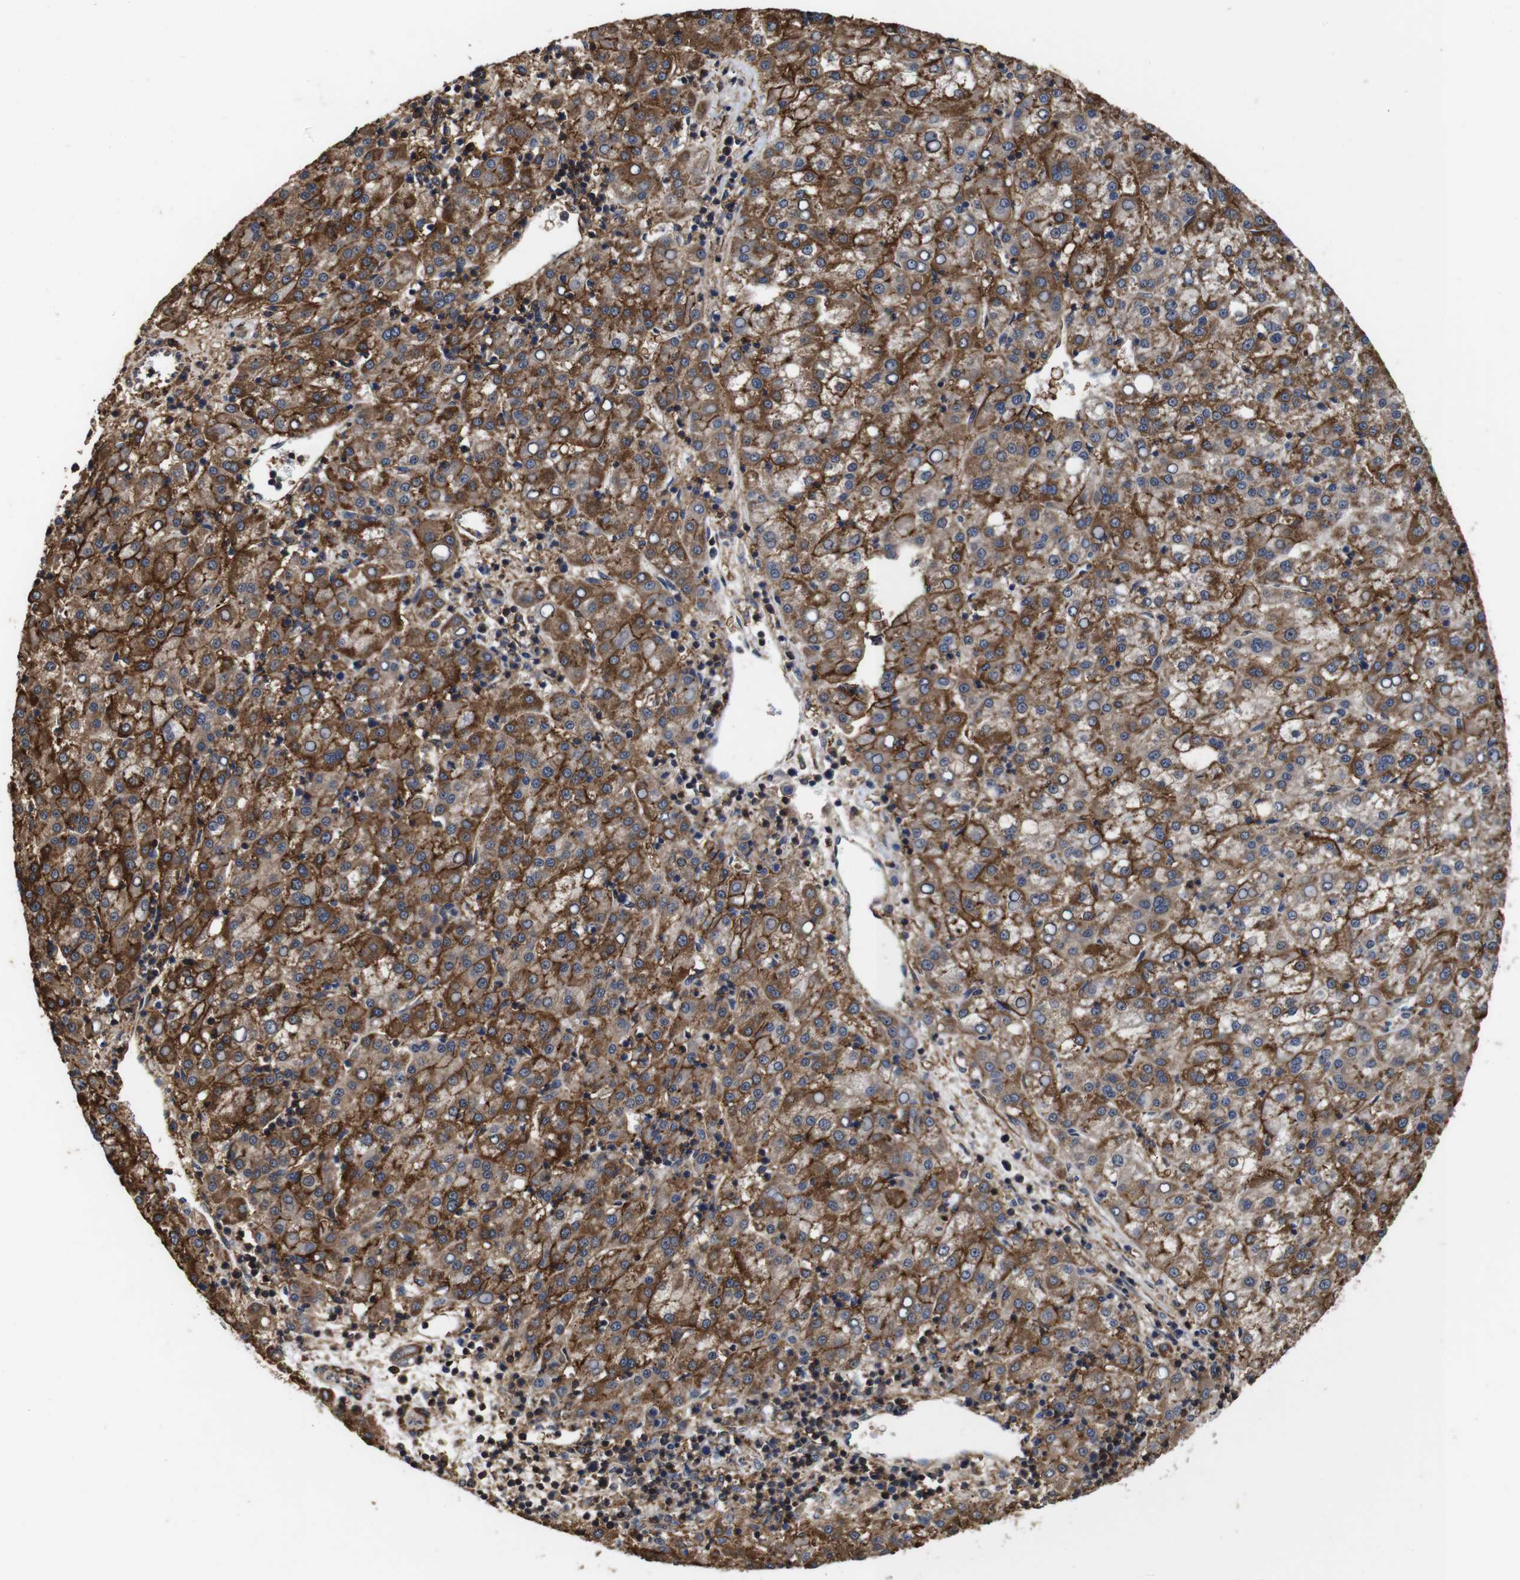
{"staining": {"intensity": "moderate", "quantity": ">75%", "location": "cytoplasmic/membranous"}, "tissue": "liver cancer", "cell_type": "Tumor cells", "image_type": "cancer", "snomed": [{"axis": "morphology", "description": "Carcinoma, Hepatocellular, NOS"}, {"axis": "topography", "description": "Liver"}], "caption": "Liver cancer (hepatocellular carcinoma) stained with immunohistochemistry (IHC) exhibits moderate cytoplasmic/membranous staining in approximately >75% of tumor cells.", "gene": "PI4KA", "patient": {"sex": "female", "age": 58}}